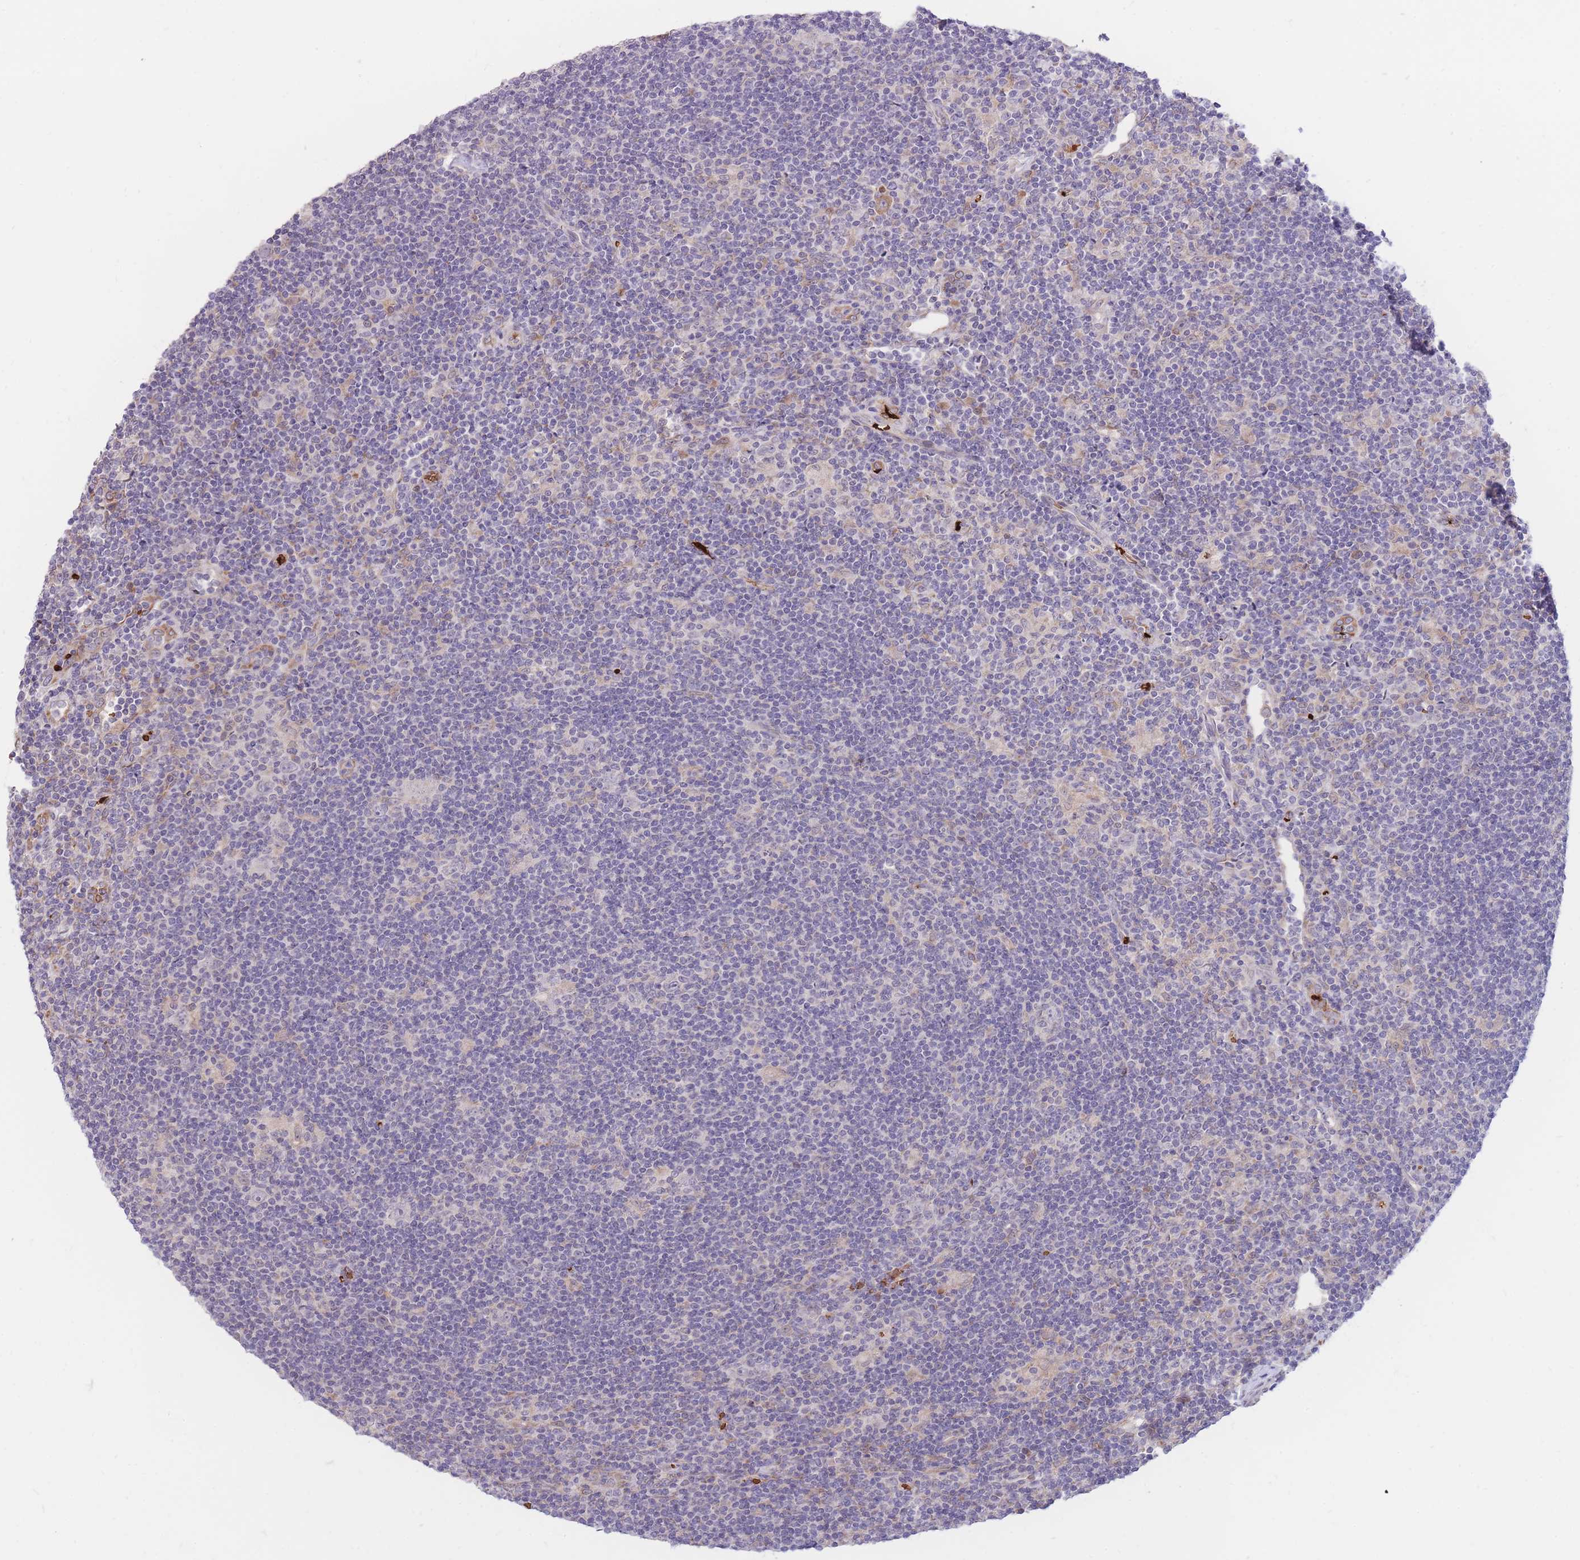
{"staining": {"intensity": "negative", "quantity": "none", "location": "none"}, "tissue": "lymphoma", "cell_type": "Tumor cells", "image_type": "cancer", "snomed": [{"axis": "morphology", "description": "Hodgkin's disease, NOS"}, {"axis": "topography", "description": "Lymph node"}], "caption": "IHC of Hodgkin's disease exhibits no positivity in tumor cells.", "gene": "ATP10D", "patient": {"sex": "female", "age": 57}}